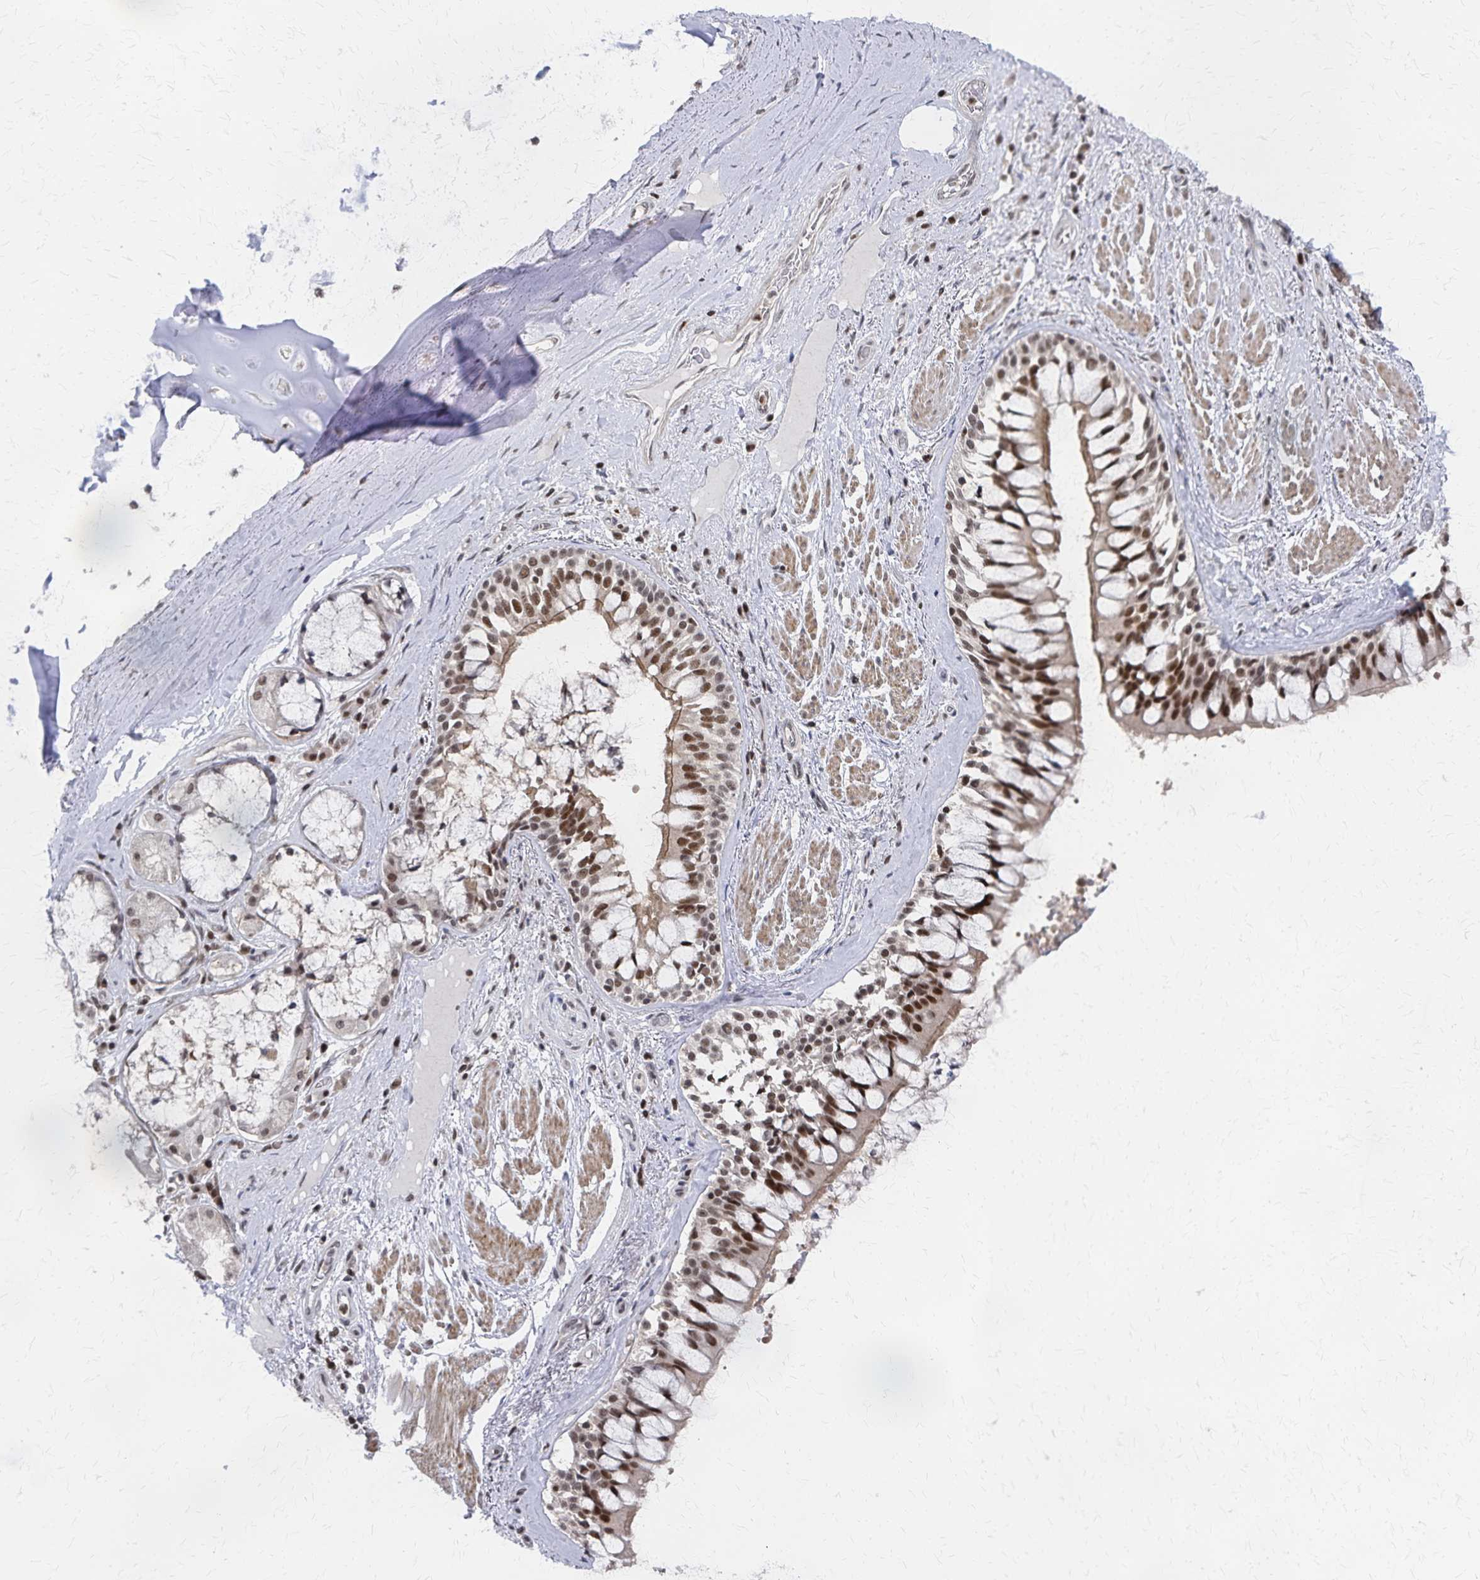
{"staining": {"intensity": "negative", "quantity": "none", "location": "none"}, "tissue": "adipose tissue", "cell_type": "Adipocytes", "image_type": "normal", "snomed": [{"axis": "morphology", "description": "Normal tissue, NOS"}, {"axis": "topography", "description": "Cartilage tissue"}, {"axis": "topography", "description": "Bronchus"}], "caption": "Immunohistochemistry photomicrograph of normal adipose tissue: human adipose tissue stained with DAB demonstrates no significant protein staining in adipocytes.", "gene": "GTF2B", "patient": {"sex": "male", "age": 64}}